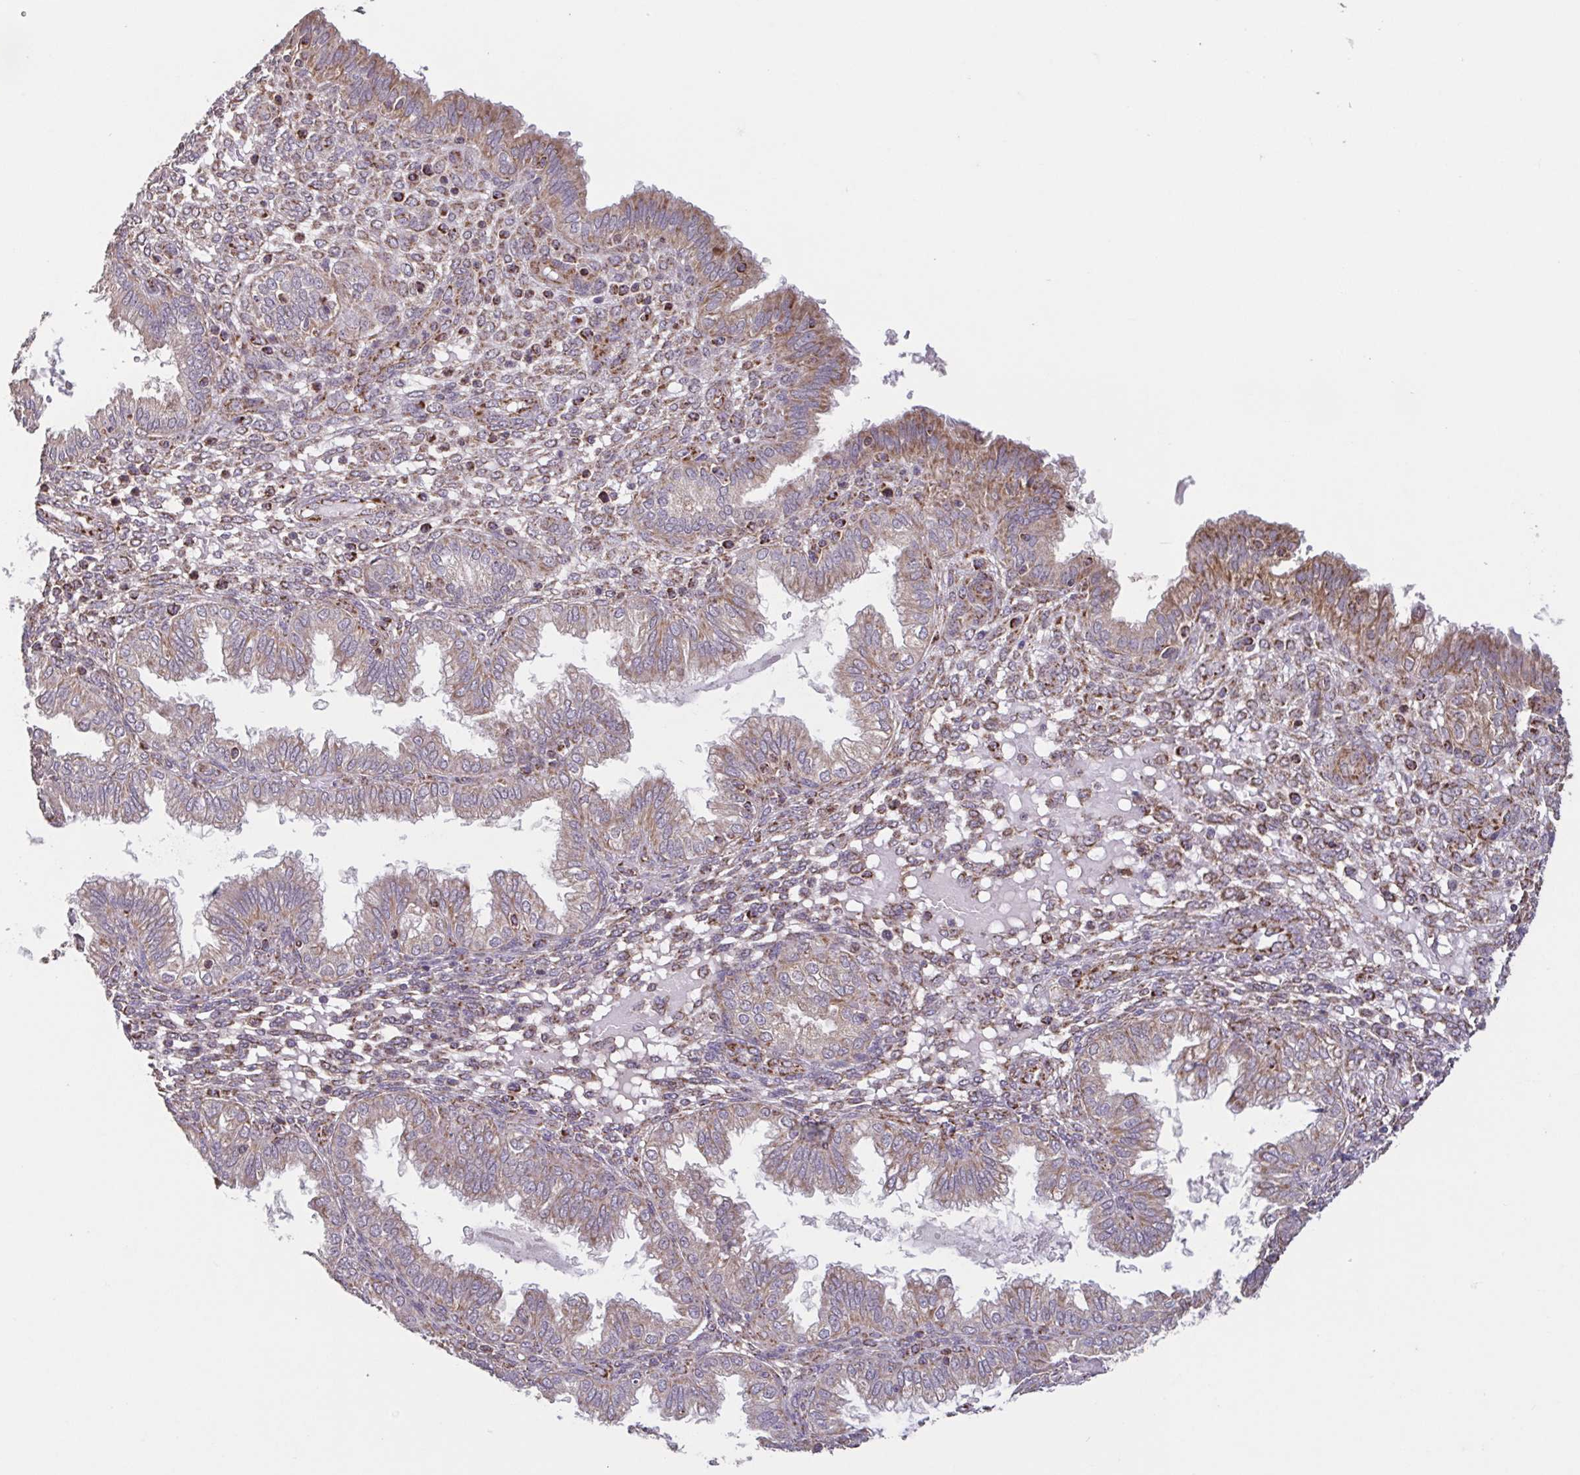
{"staining": {"intensity": "moderate", "quantity": "<25%", "location": "cytoplasmic/membranous"}, "tissue": "endometrium", "cell_type": "Cells in endometrial stroma", "image_type": "normal", "snomed": [{"axis": "morphology", "description": "Normal tissue, NOS"}, {"axis": "topography", "description": "Endometrium"}], "caption": "IHC histopathology image of unremarkable endometrium: endometrium stained using immunohistochemistry (IHC) exhibits low levels of moderate protein expression localized specifically in the cytoplasmic/membranous of cells in endometrial stroma, appearing as a cytoplasmic/membranous brown color.", "gene": "DIP2B", "patient": {"sex": "female", "age": 33}}